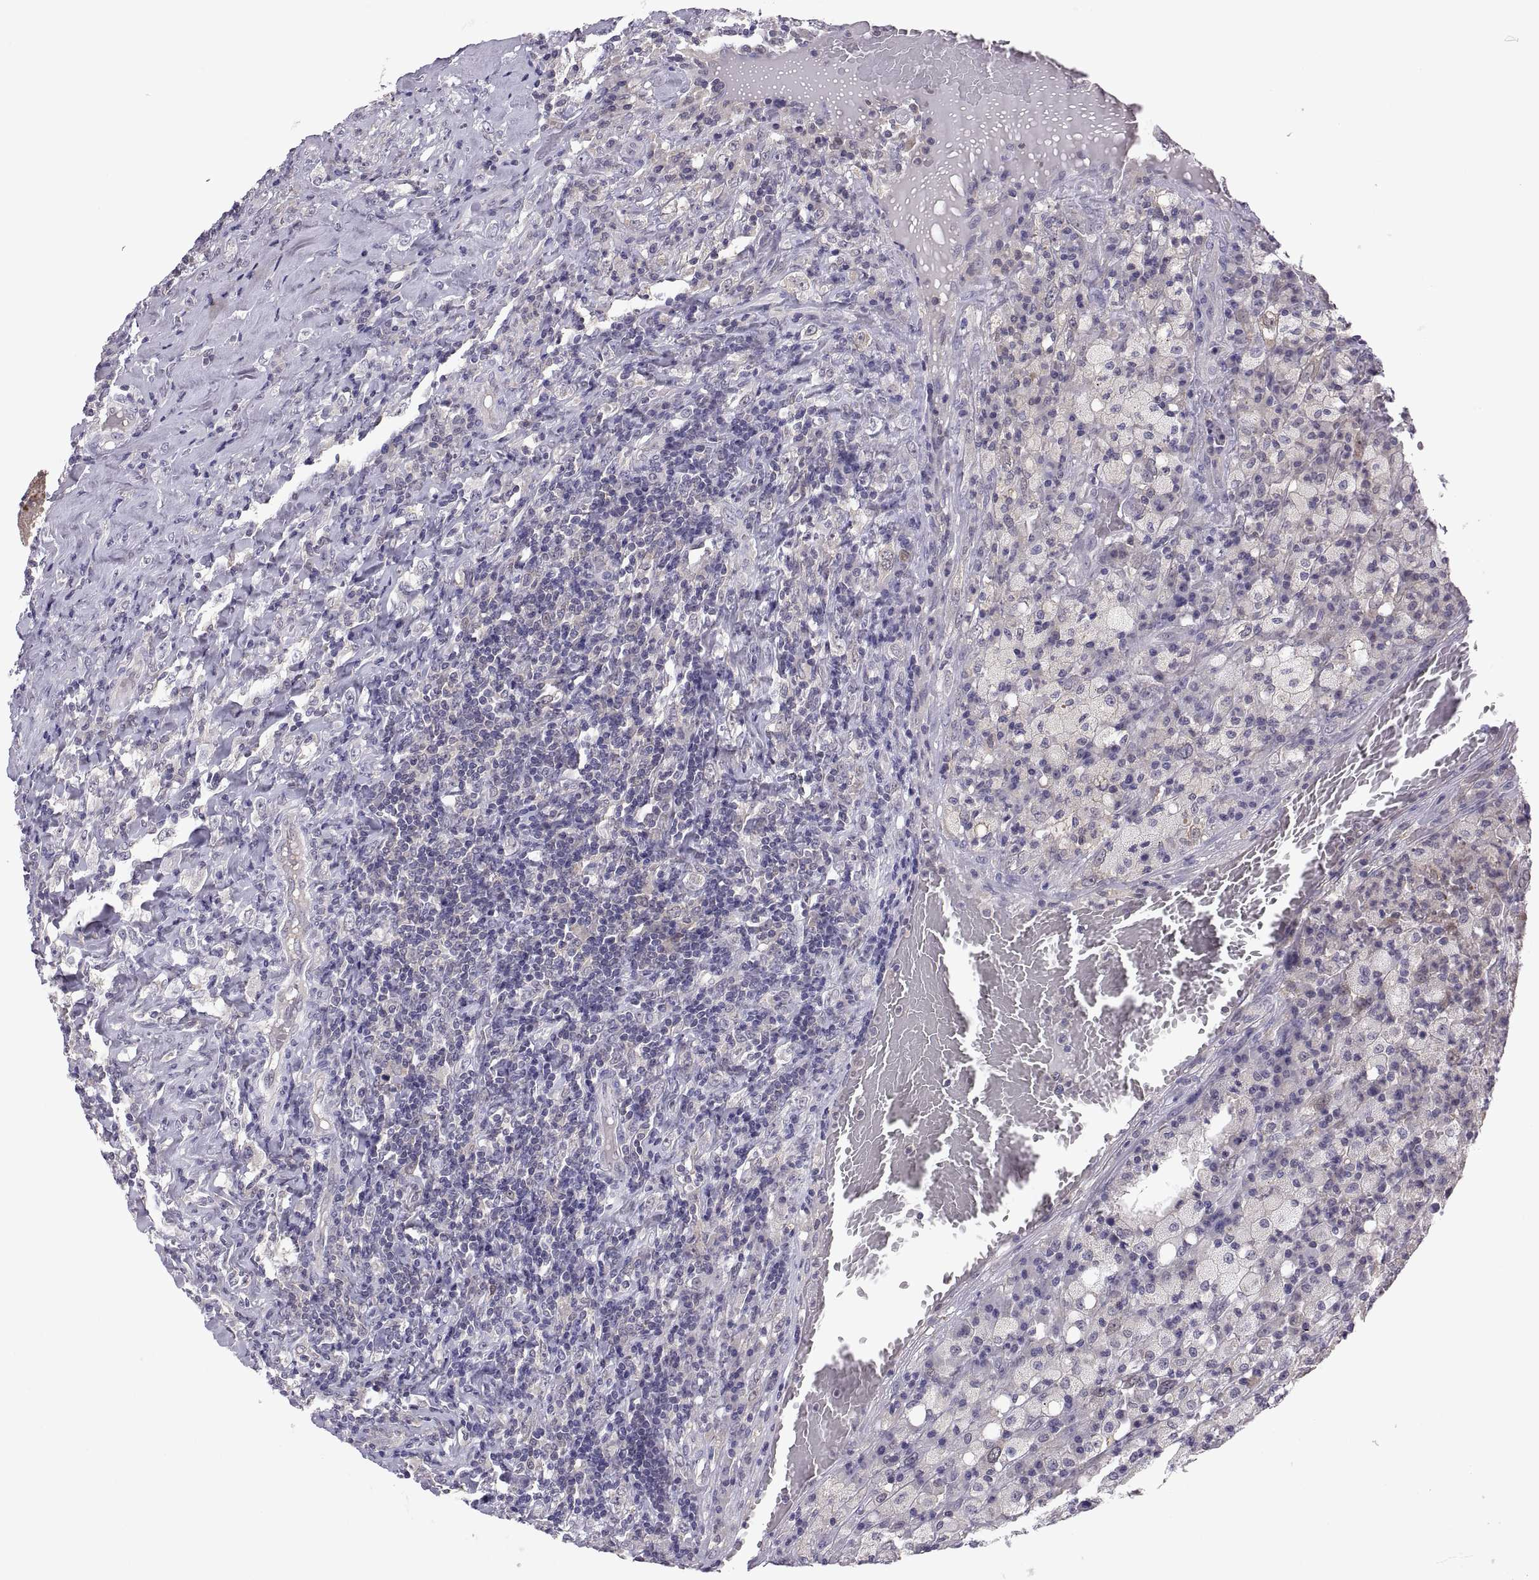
{"staining": {"intensity": "negative", "quantity": "none", "location": "none"}, "tissue": "testis cancer", "cell_type": "Tumor cells", "image_type": "cancer", "snomed": [{"axis": "morphology", "description": "Necrosis, NOS"}, {"axis": "morphology", "description": "Carcinoma, Embryonal, NOS"}, {"axis": "topography", "description": "Testis"}], "caption": "This micrograph is of embryonal carcinoma (testis) stained with immunohistochemistry (IHC) to label a protein in brown with the nuclei are counter-stained blue. There is no expression in tumor cells. The staining was performed using DAB to visualize the protein expression in brown, while the nuclei were stained in blue with hematoxylin (Magnification: 20x).", "gene": "FGF9", "patient": {"sex": "male", "age": 19}}